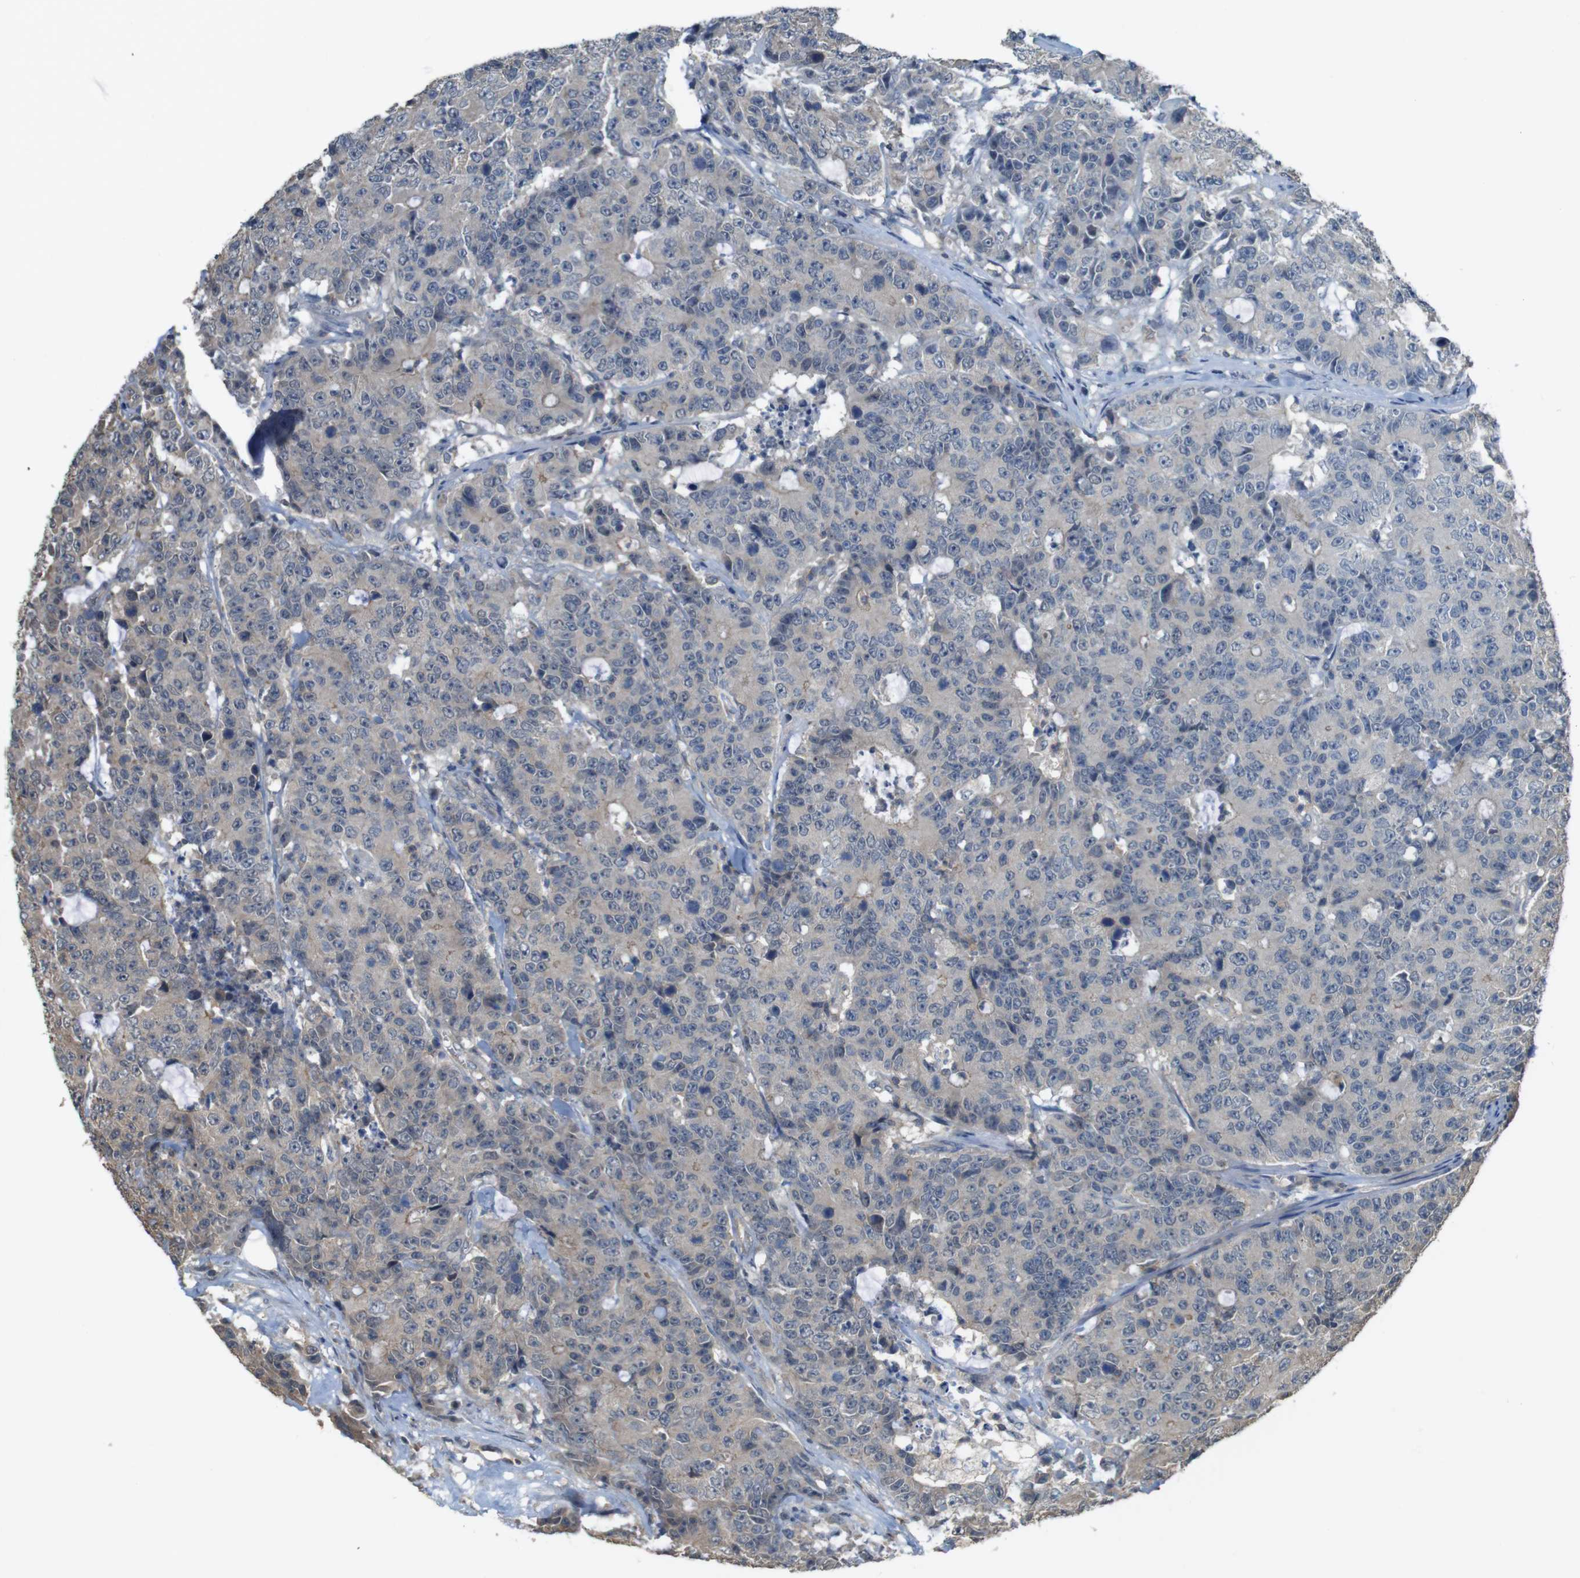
{"staining": {"intensity": "moderate", "quantity": "25%-75%", "location": "cytoplasmic/membranous"}, "tissue": "colorectal cancer", "cell_type": "Tumor cells", "image_type": "cancer", "snomed": [{"axis": "morphology", "description": "Adenocarcinoma, NOS"}, {"axis": "topography", "description": "Colon"}], "caption": "Immunohistochemical staining of colorectal cancer reveals medium levels of moderate cytoplasmic/membranous protein expression in approximately 25%-75% of tumor cells.", "gene": "BAG4", "patient": {"sex": "female", "age": 86}}